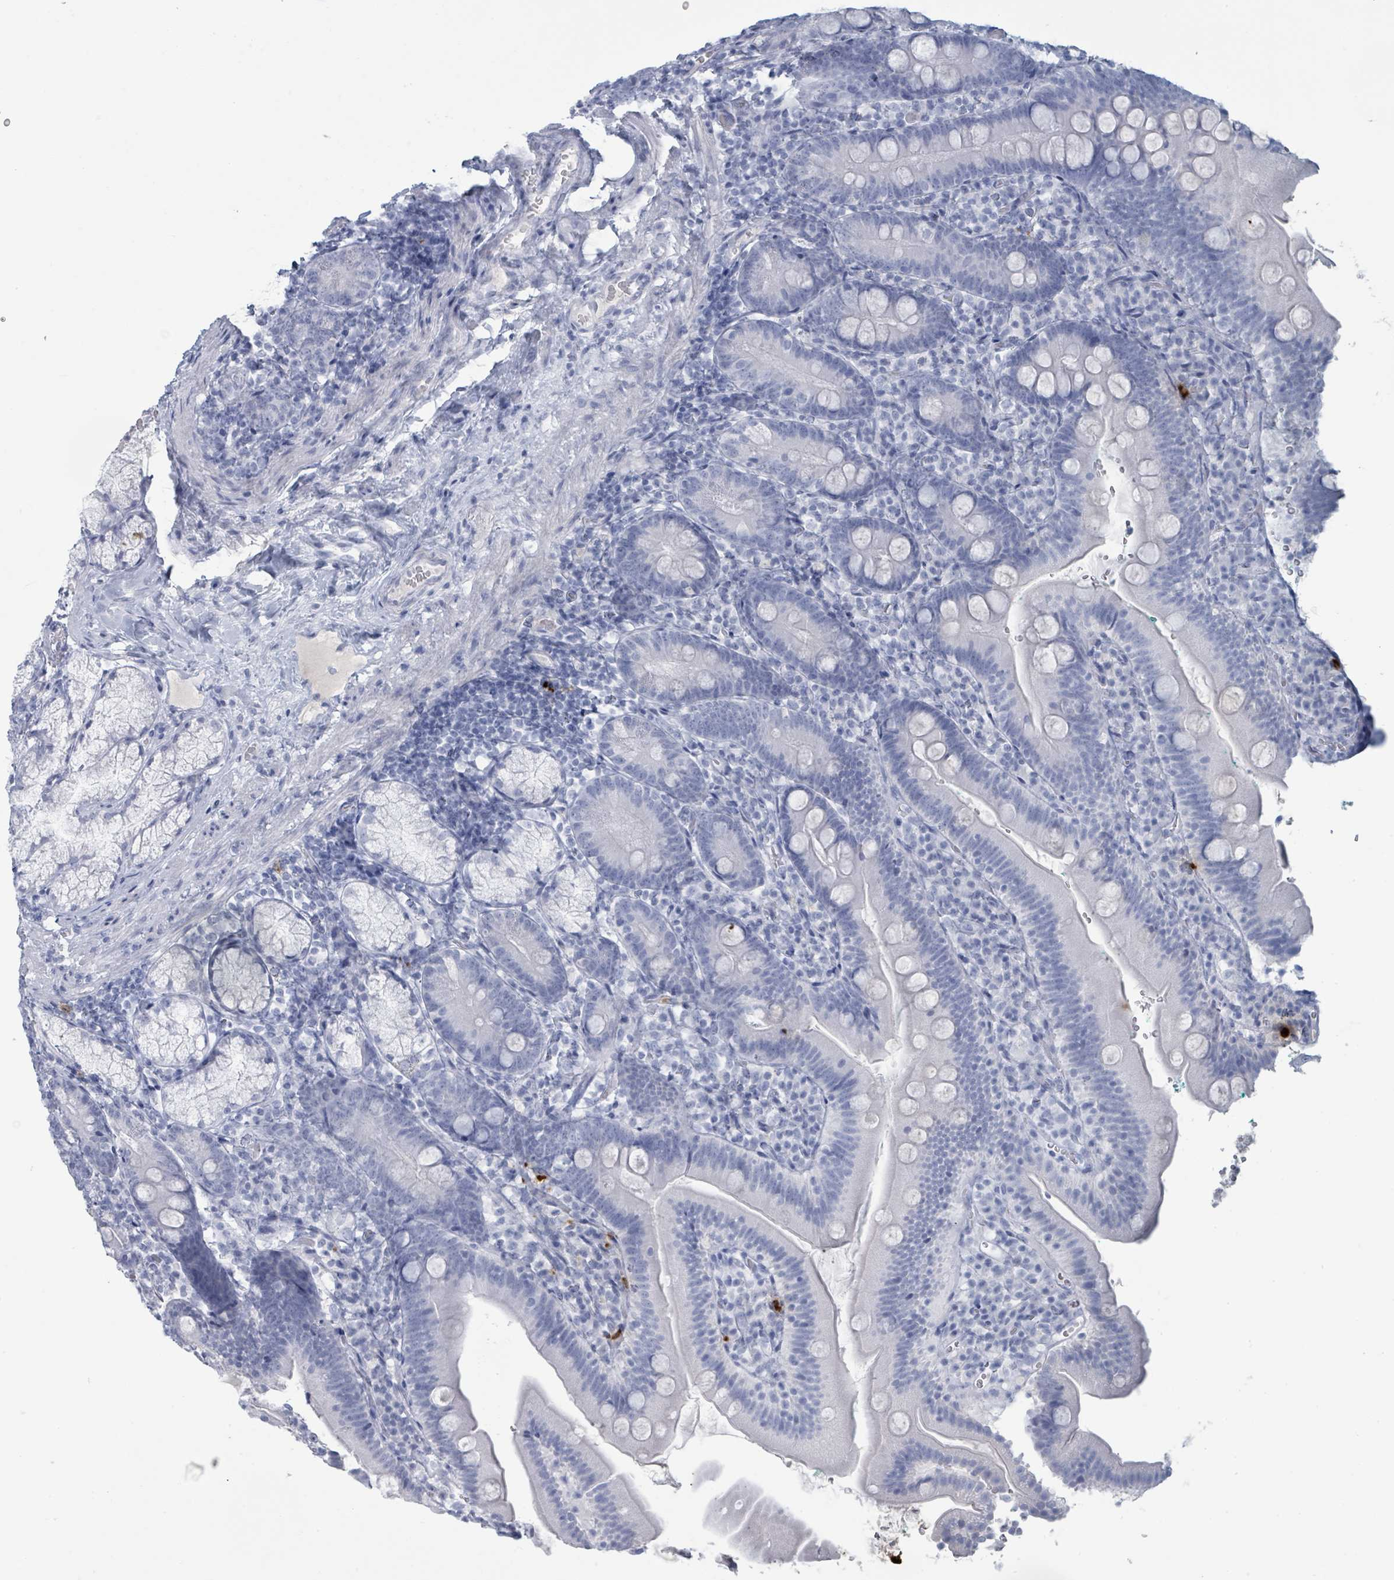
{"staining": {"intensity": "negative", "quantity": "none", "location": "none"}, "tissue": "duodenum", "cell_type": "Glandular cells", "image_type": "normal", "snomed": [{"axis": "morphology", "description": "Normal tissue, NOS"}, {"axis": "topography", "description": "Duodenum"}], "caption": "IHC of unremarkable human duodenum reveals no positivity in glandular cells. (Brightfield microscopy of DAB (3,3'-diaminobenzidine) immunohistochemistry at high magnification).", "gene": "DEFA4", "patient": {"sex": "female", "age": 67}}